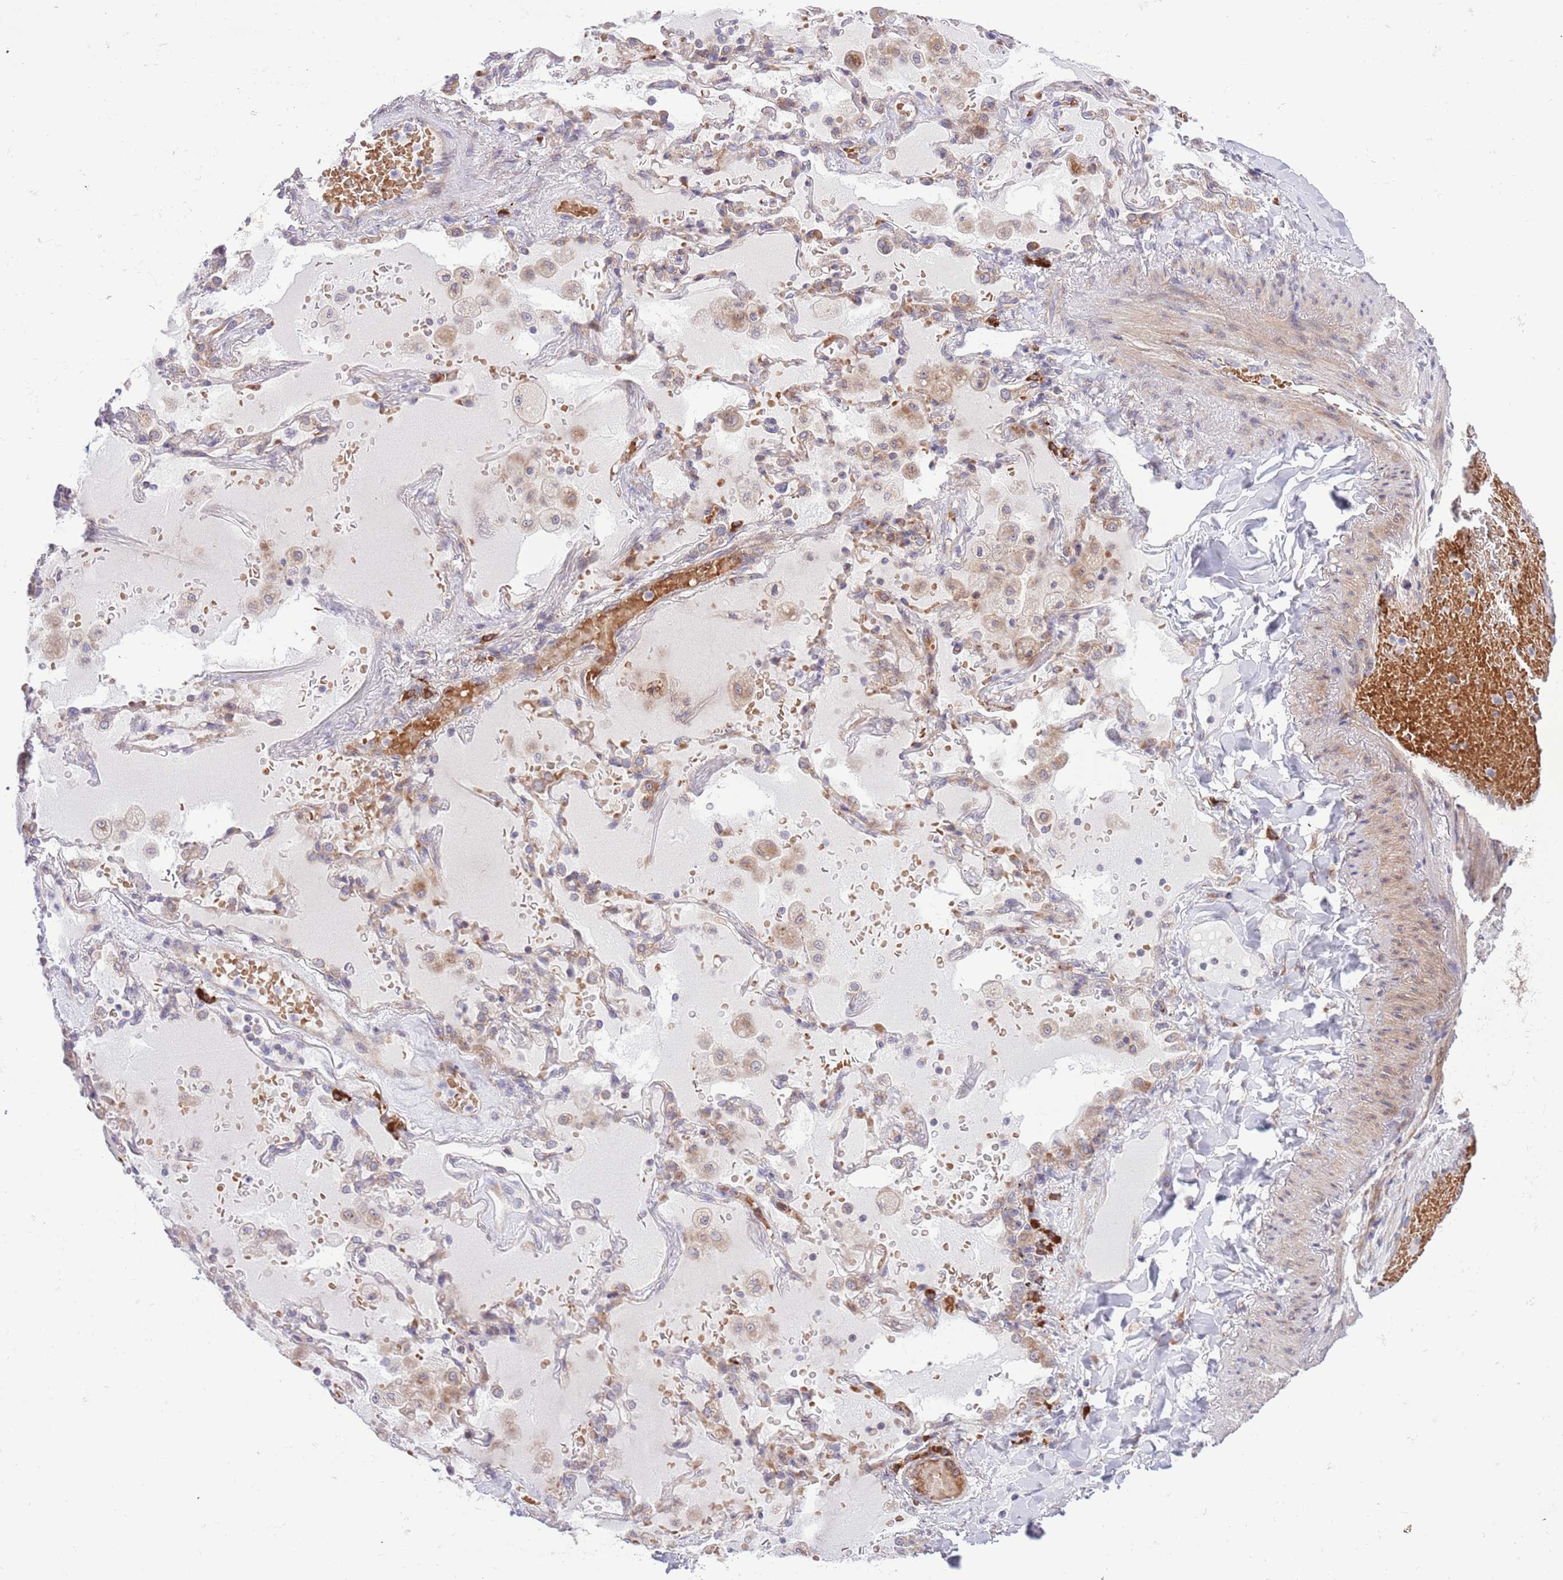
{"staining": {"intensity": "moderate", "quantity": ">75%", "location": "cytoplasmic/membranous"}, "tissue": "lung cancer", "cell_type": "Tumor cells", "image_type": "cancer", "snomed": [{"axis": "morphology", "description": "Squamous cell carcinoma, NOS"}, {"axis": "topography", "description": "Lung"}], "caption": "About >75% of tumor cells in squamous cell carcinoma (lung) reveal moderate cytoplasmic/membranous protein expression as visualized by brown immunohistochemical staining.", "gene": "DAND5", "patient": {"sex": "male", "age": 74}}